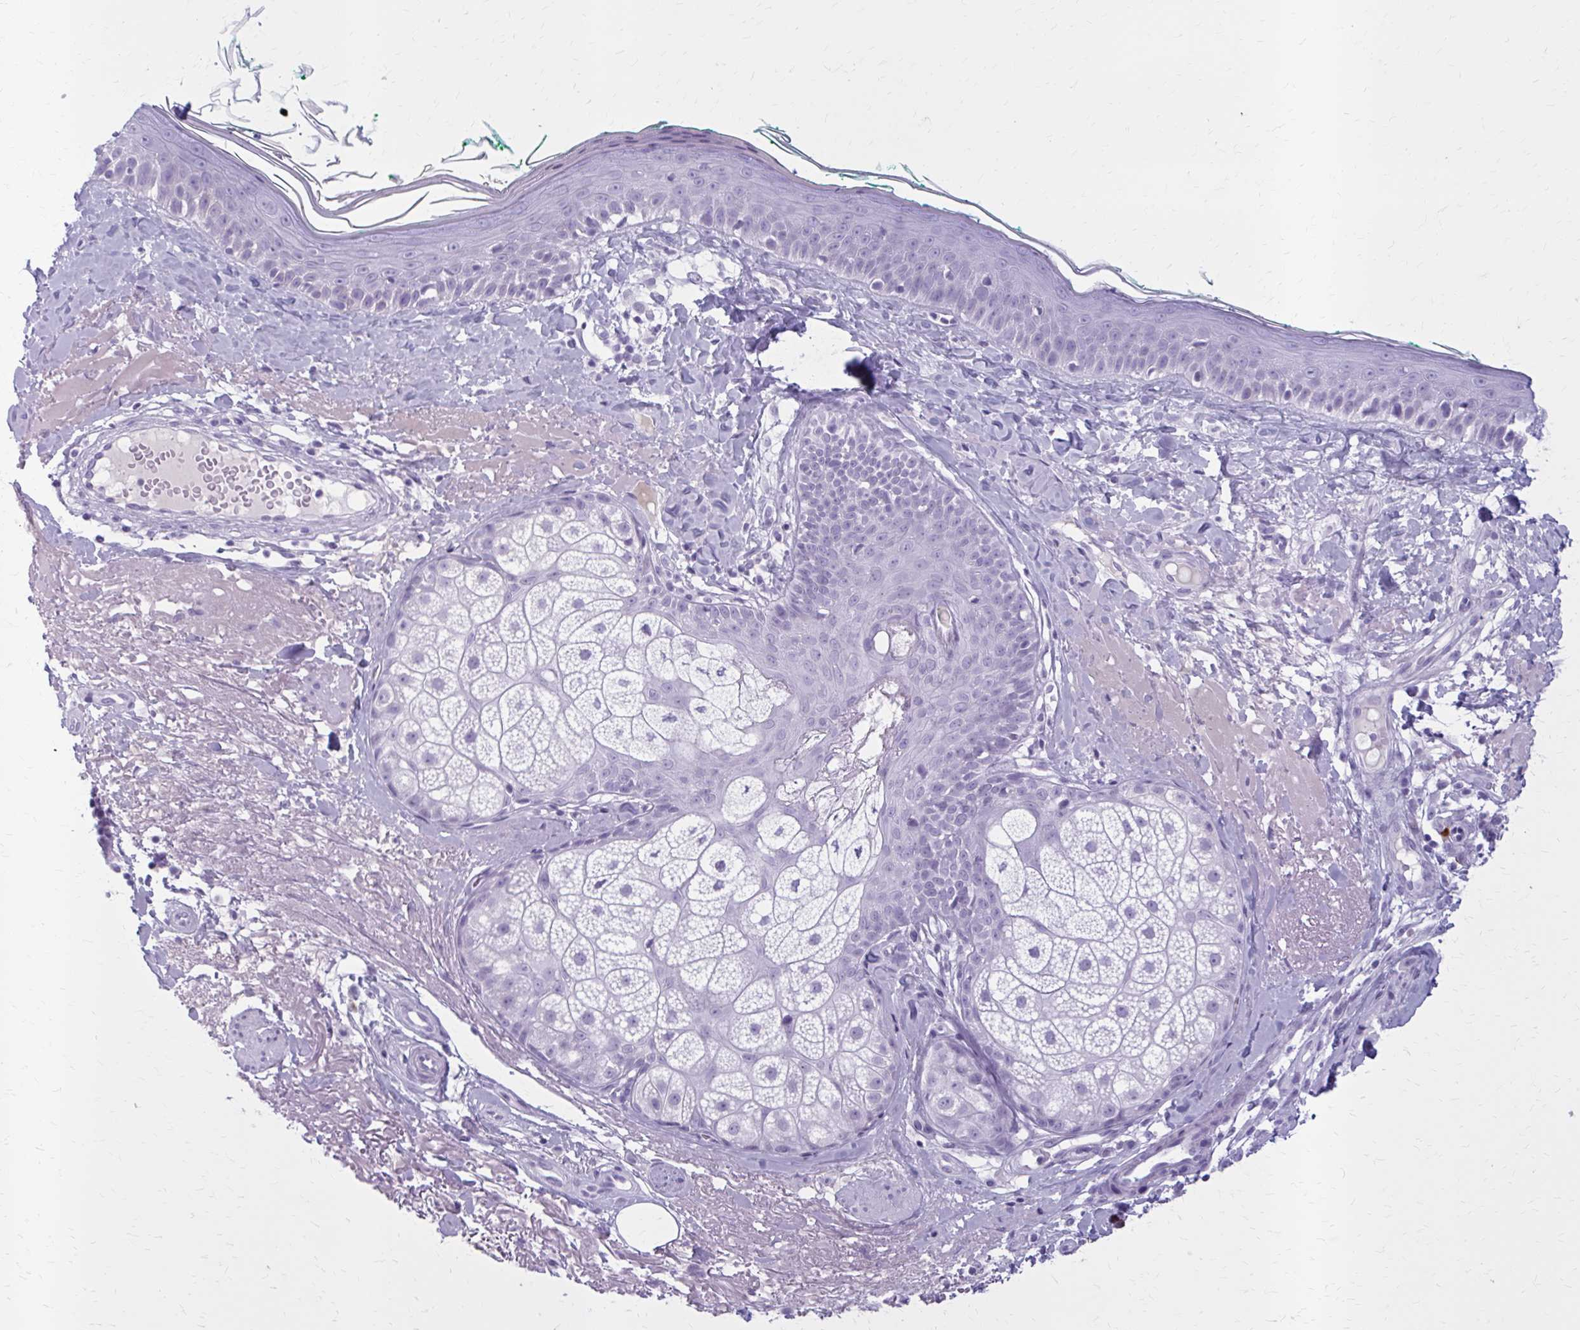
{"staining": {"intensity": "negative", "quantity": "none", "location": "none"}, "tissue": "skin", "cell_type": "Fibroblasts", "image_type": "normal", "snomed": [{"axis": "morphology", "description": "Normal tissue, NOS"}, {"axis": "topography", "description": "Skin"}], "caption": "The photomicrograph shows no significant staining in fibroblasts of skin.", "gene": "ZDHHC7", "patient": {"sex": "male", "age": 73}}